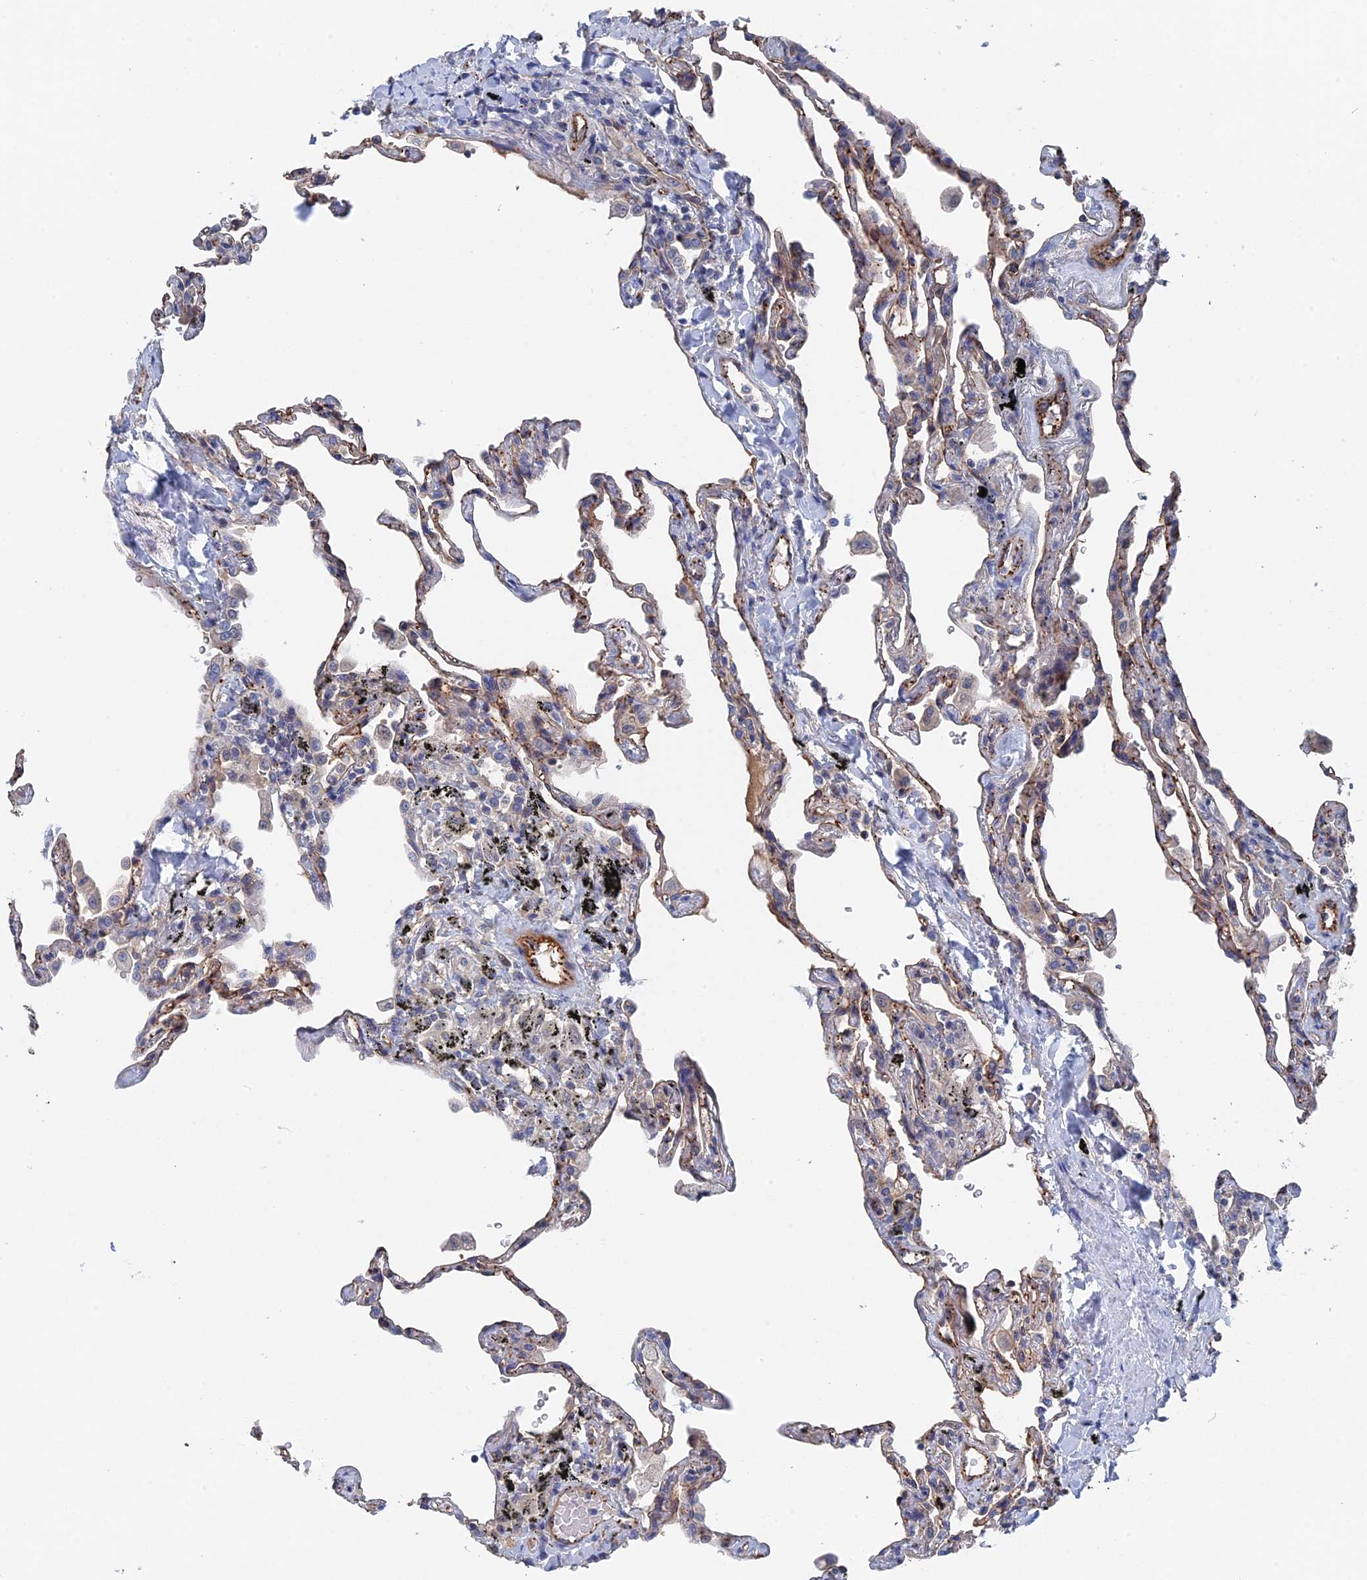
{"staining": {"intensity": "moderate", "quantity": "25%-75%", "location": "cytoplasmic/membranous"}, "tissue": "lung", "cell_type": "Alveolar cells", "image_type": "normal", "snomed": [{"axis": "morphology", "description": "Normal tissue, NOS"}, {"axis": "topography", "description": "Lung"}], "caption": "Moderate cytoplasmic/membranous staining is appreciated in about 25%-75% of alveolar cells in benign lung. The staining is performed using DAB brown chromogen to label protein expression. The nuclei are counter-stained blue using hematoxylin.", "gene": "MTHFSD", "patient": {"sex": "male", "age": 59}}